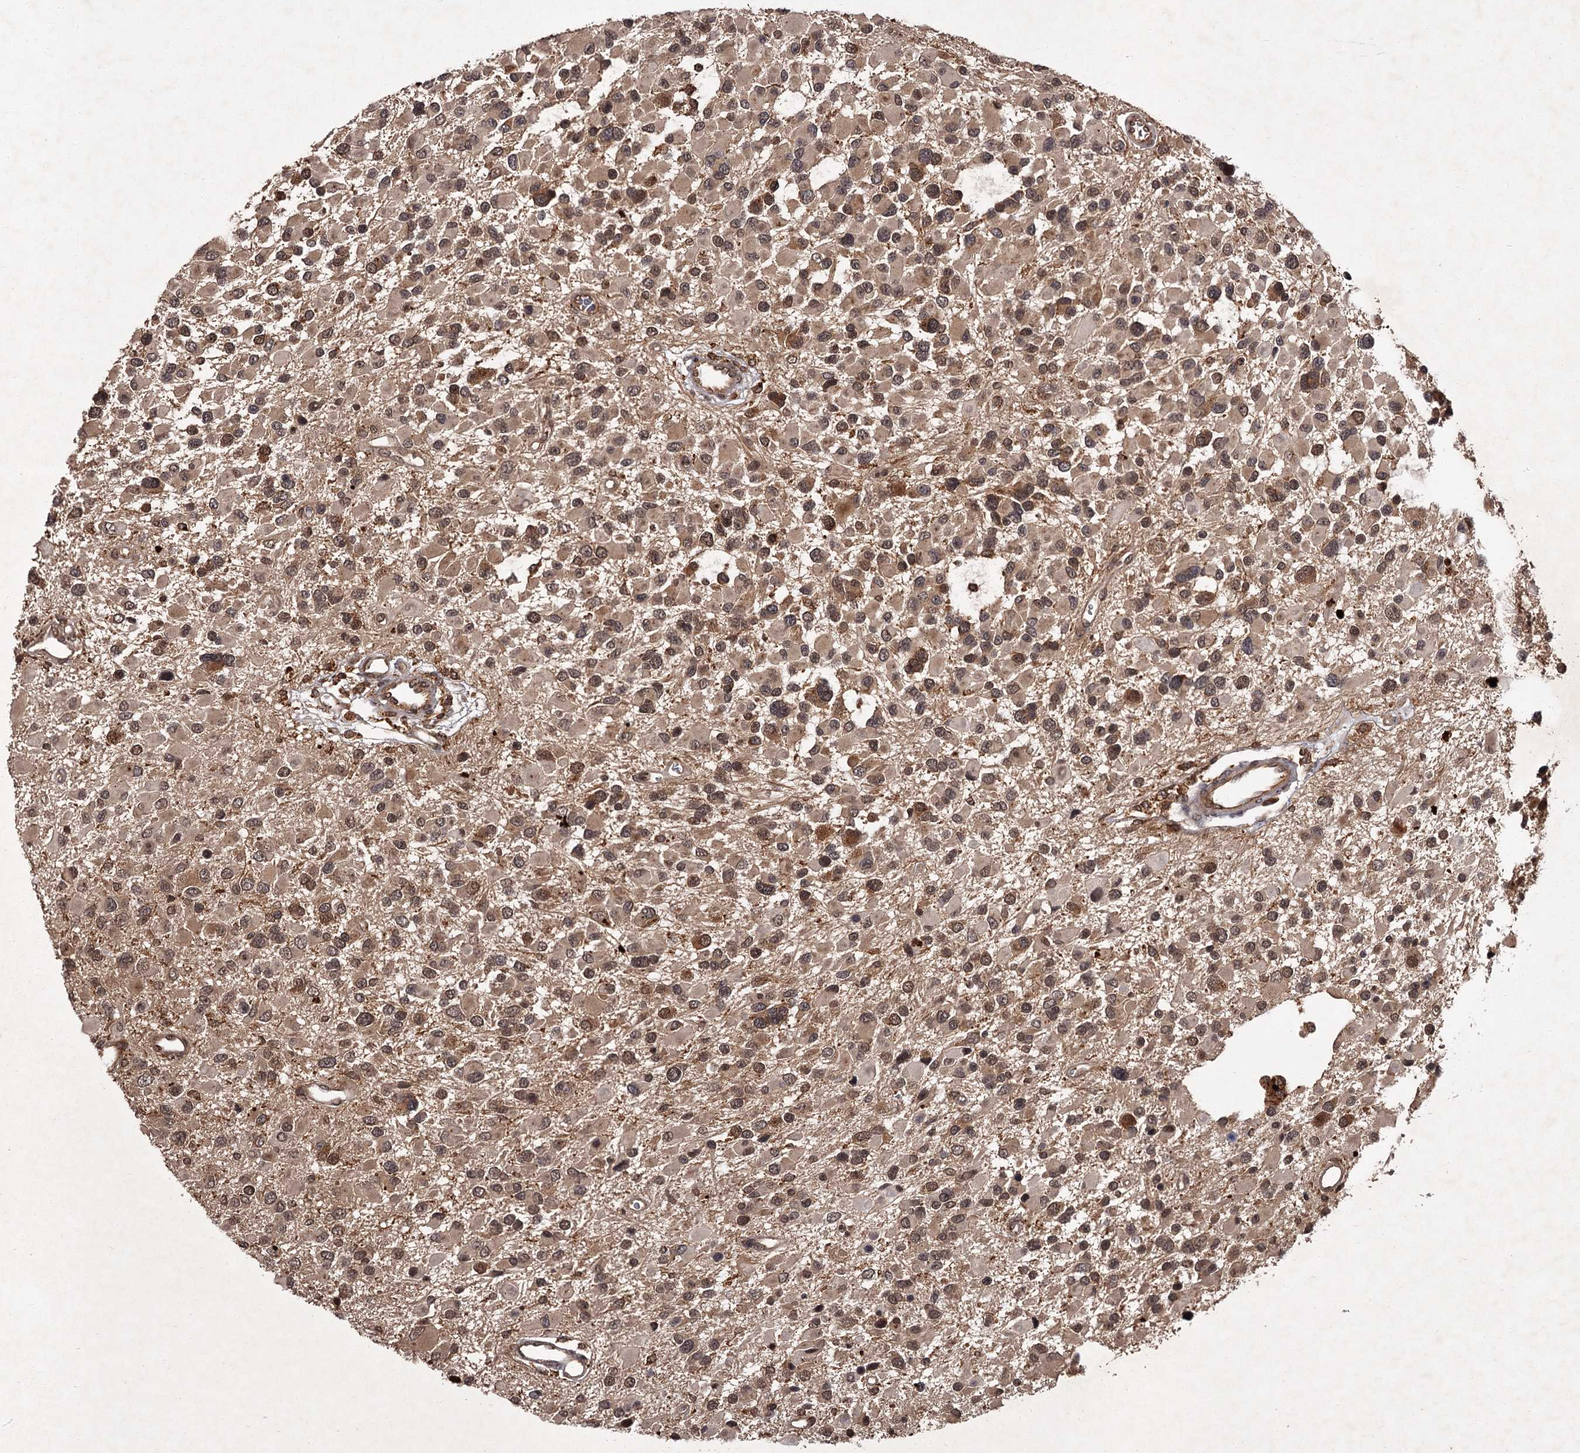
{"staining": {"intensity": "moderate", "quantity": ">75%", "location": "cytoplasmic/membranous,nuclear"}, "tissue": "glioma", "cell_type": "Tumor cells", "image_type": "cancer", "snomed": [{"axis": "morphology", "description": "Glioma, malignant, High grade"}, {"axis": "topography", "description": "Brain"}], "caption": "Human malignant glioma (high-grade) stained for a protein (brown) reveals moderate cytoplasmic/membranous and nuclear positive positivity in approximately >75% of tumor cells.", "gene": "TBC1D23", "patient": {"sex": "male", "age": 53}}